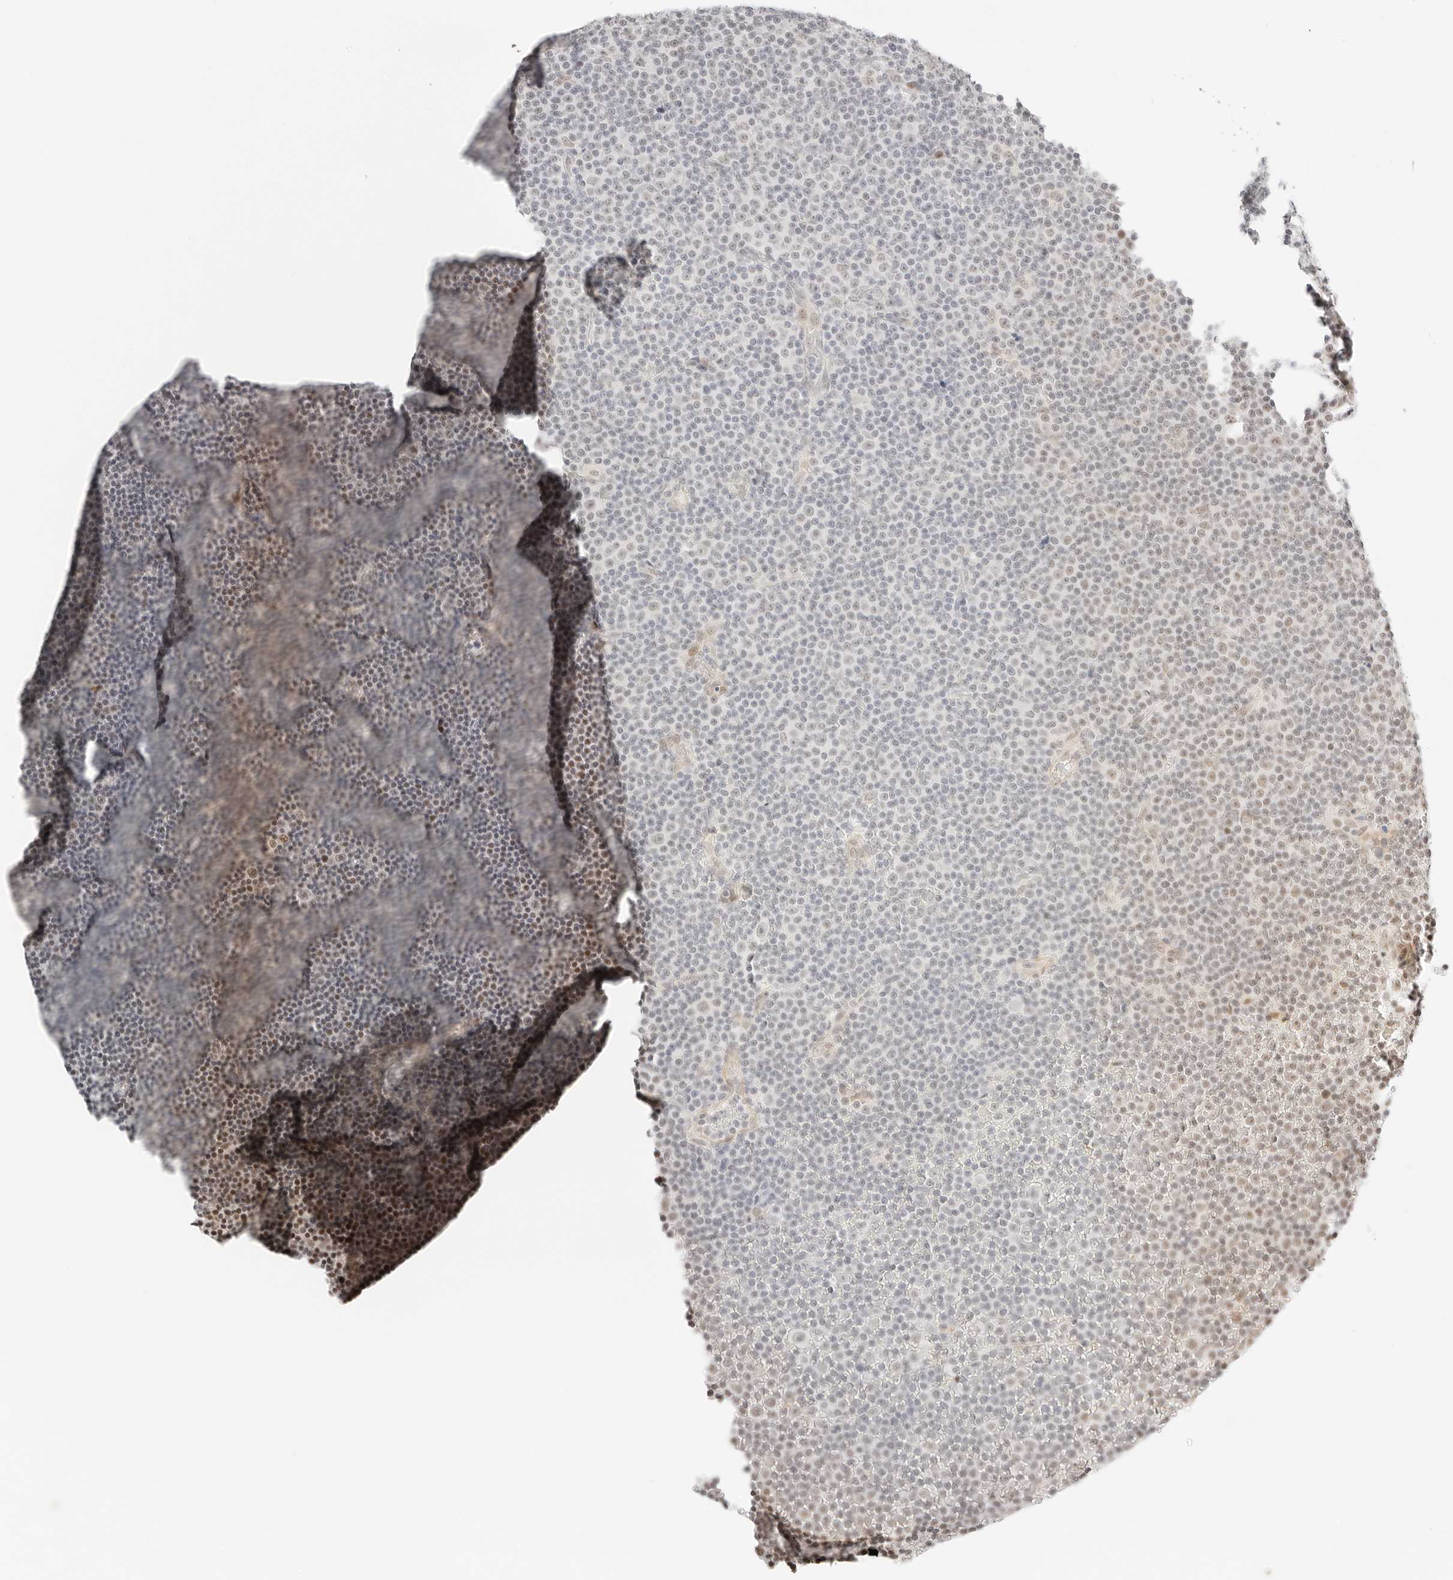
{"staining": {"intensity": "weak", "quantity": "<25%", "location": "nuclear"}, "tissue": "lymphoma", "cell_type": "Tumor cells", "image_type": "cancer", "snomed": [{"axis": "morphology", "description": "Malignant lymphoma, non-Hodgkin's type, Low grade"}, {"axis": "topography", "description": "Lymph node"}], "caption": "There is no significant positivity in tumor cells of malignant lymphoma, non-Hodgkin's type (low-grade). (Brightfield microscopy of DAB (3,3'-diaminobenzidine) IHC at high magnification).", "gene": "ITGA6", "patient": {"sex": "female", "age": 67}}